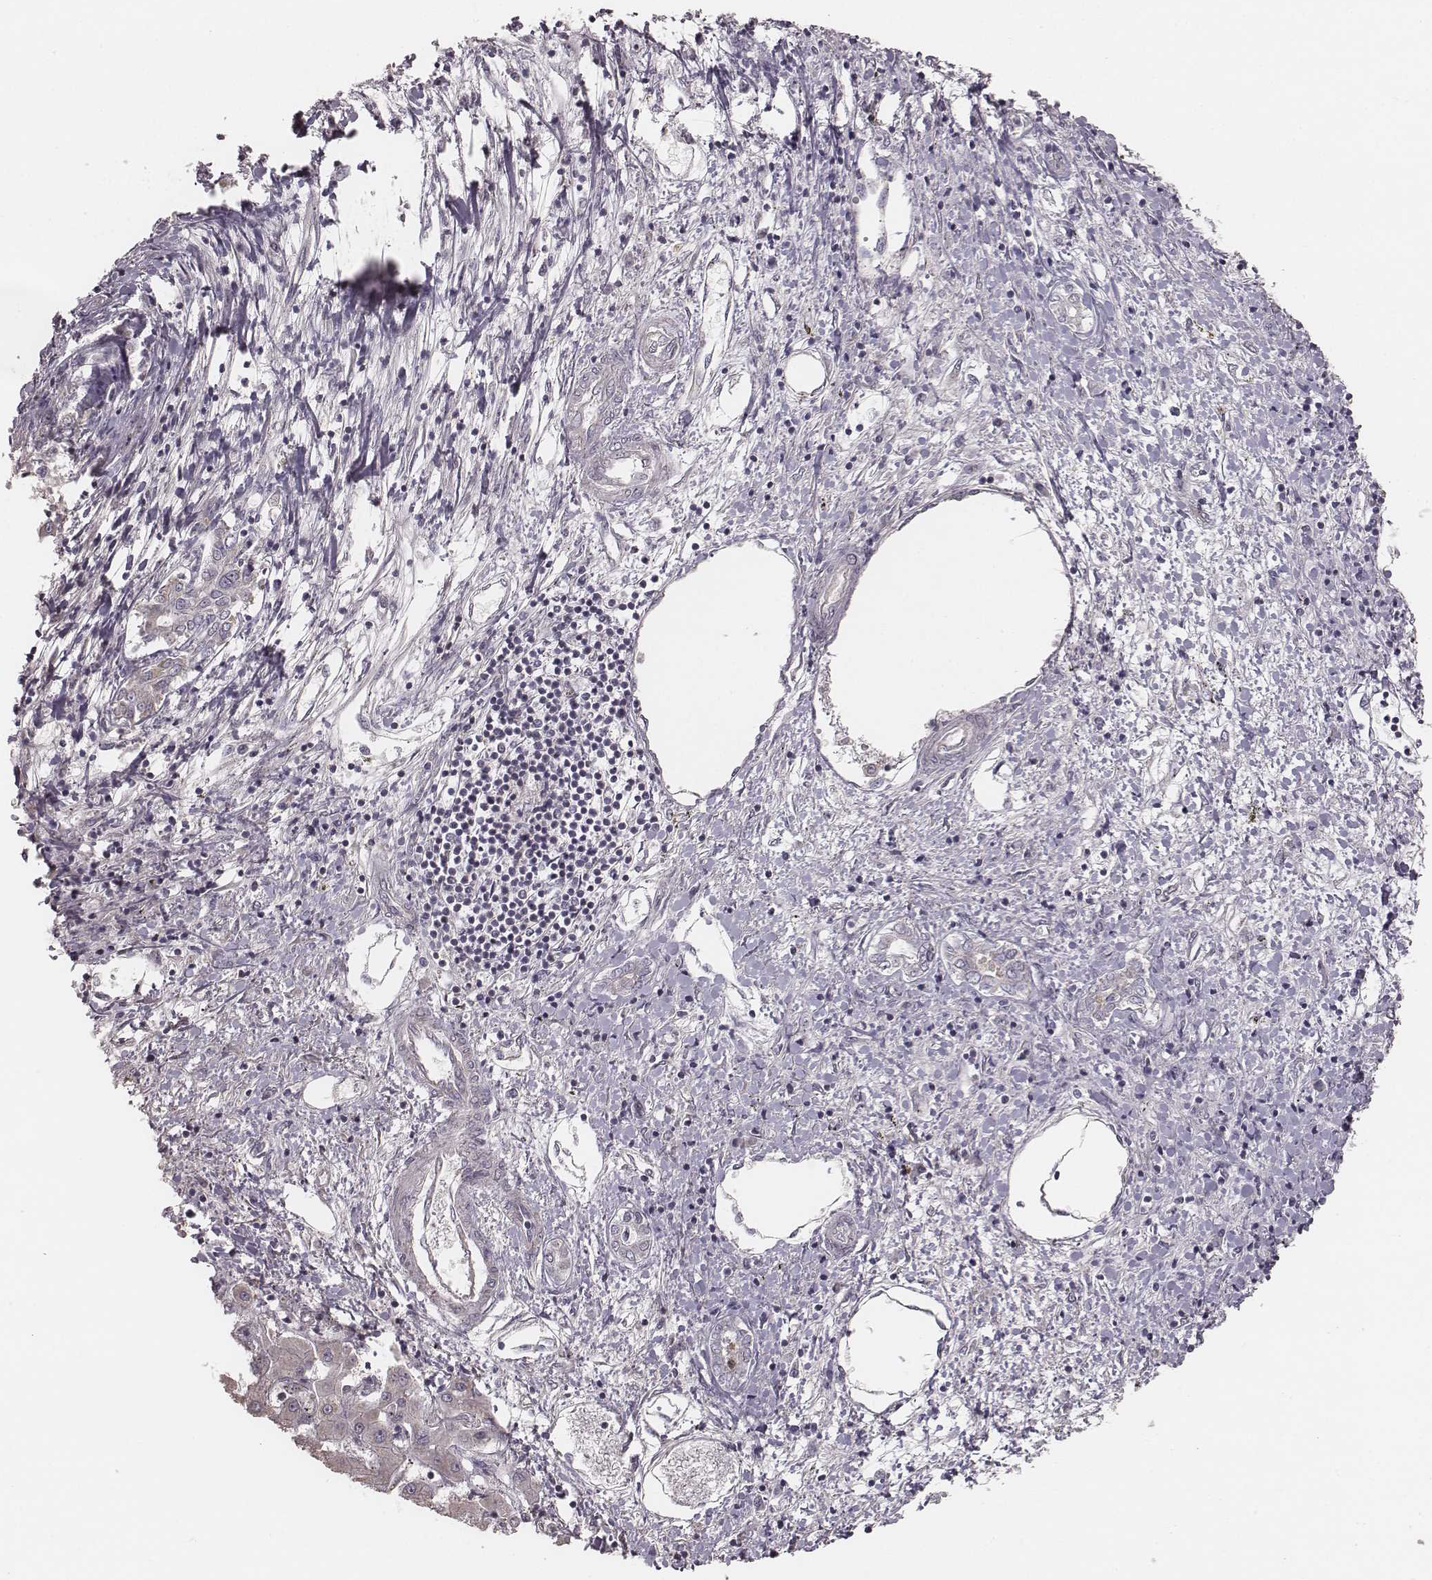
{"staining": {"intensity": "negative", "quantity": "none", "location": "none"}, "tissue": "liver cancer", "cell_type": "Tumor cells", "image_type": "cancer", "snomed": [{"axis": "morphology", "description": "Carcinoma, Hepatocellular, NOS"}, {"axis": "topography", "description": "Liver"}], "caption": "Histopathology image shows no protein staining in tumor cells of liver hepatocellular carcinoma tissue.", "gene": "SLC7A4", "patient": {"sex": "male", "age": 56}}